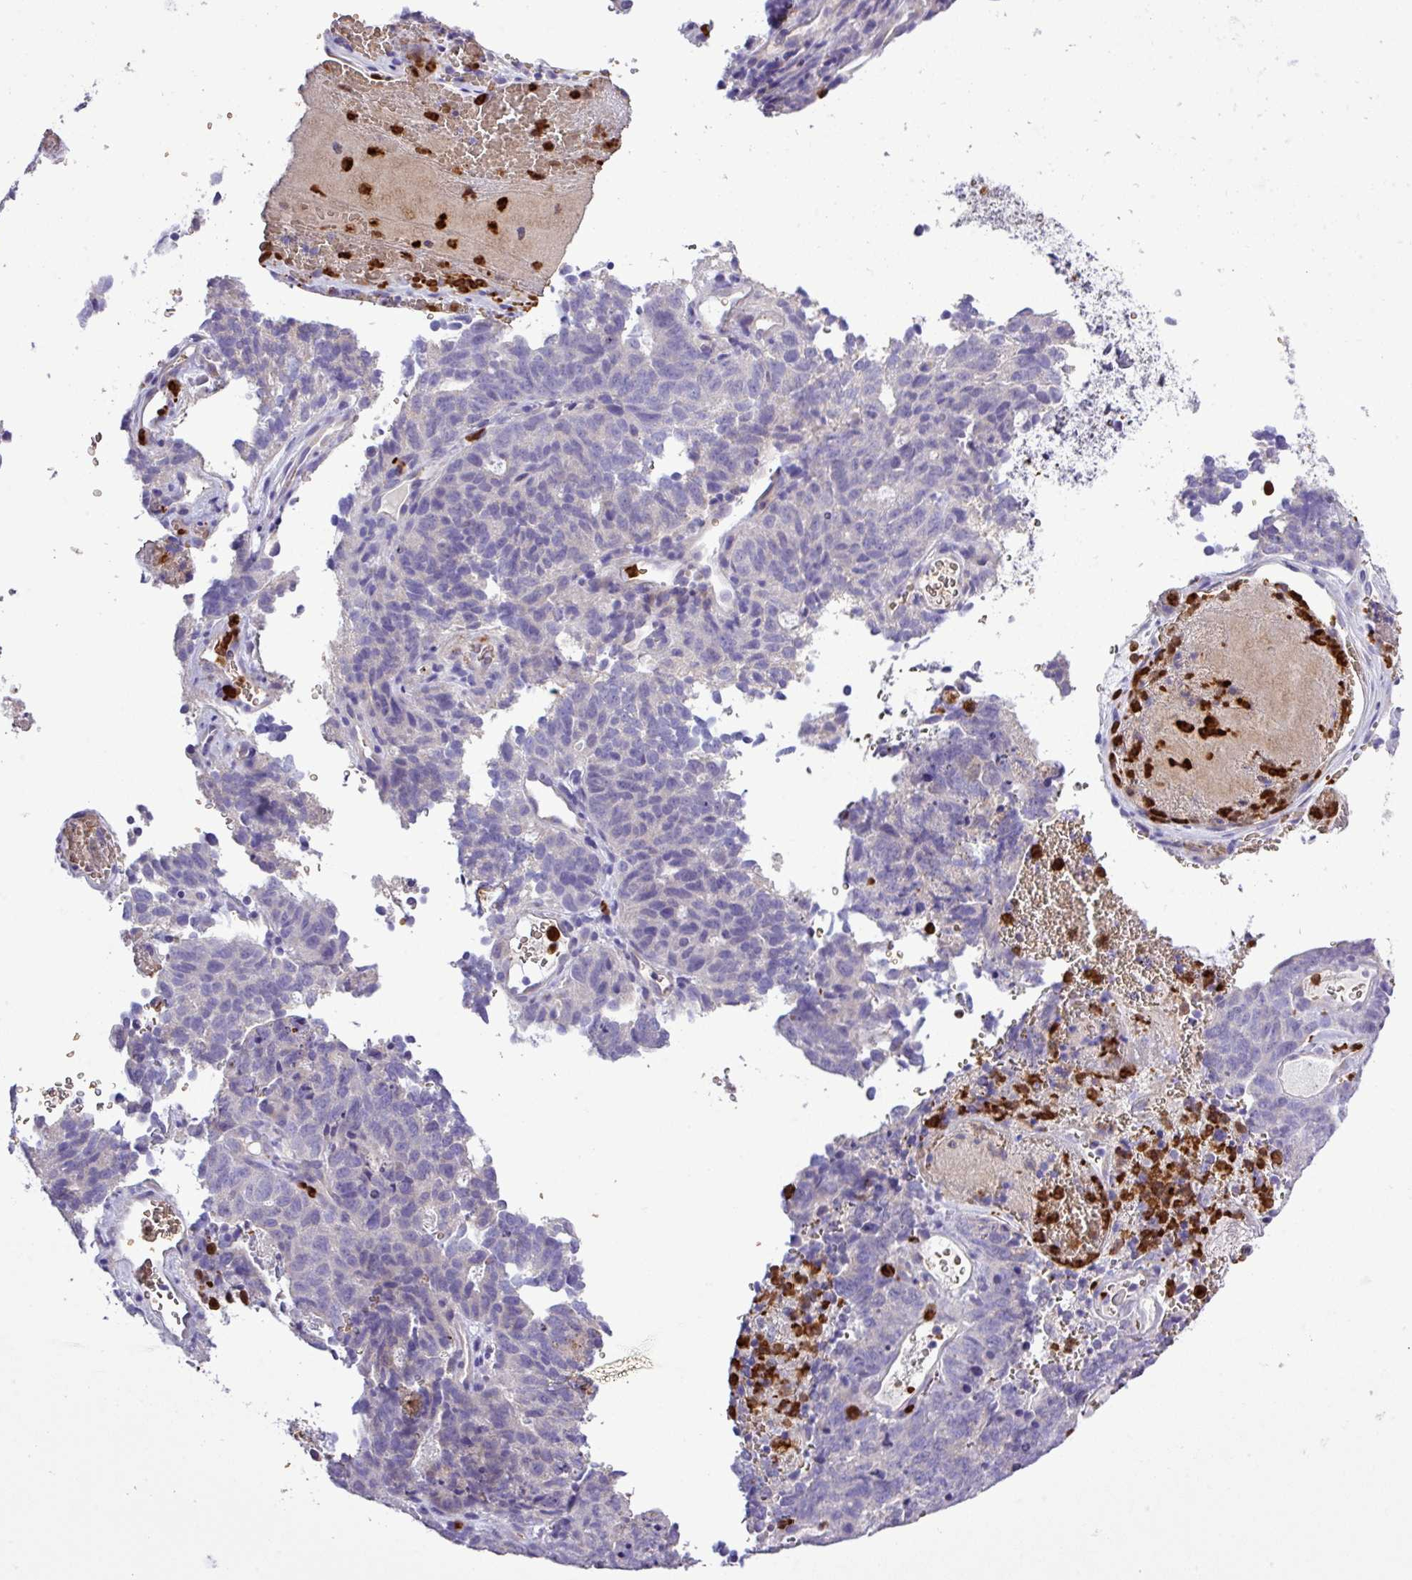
{"staining": {"intensity": "negative", "quantity": "none", "location": "none"}, "tissue": "cervical cancer", "cell_type": "Tumor cells", "image_type": "cancer", "snomed": [{"axis": "morphology", "description": "Adenocarcinoma, NOS"}, {"axis": "topography", "description": "Cervix"}], "caption": "An IHC image of cervical adenocarcinoma is shown. There is no staining in tumor cells of cervical adenocarcinoma.", "gene": "MGAT4B", "patient": {"sex": "female", "age": 38}}